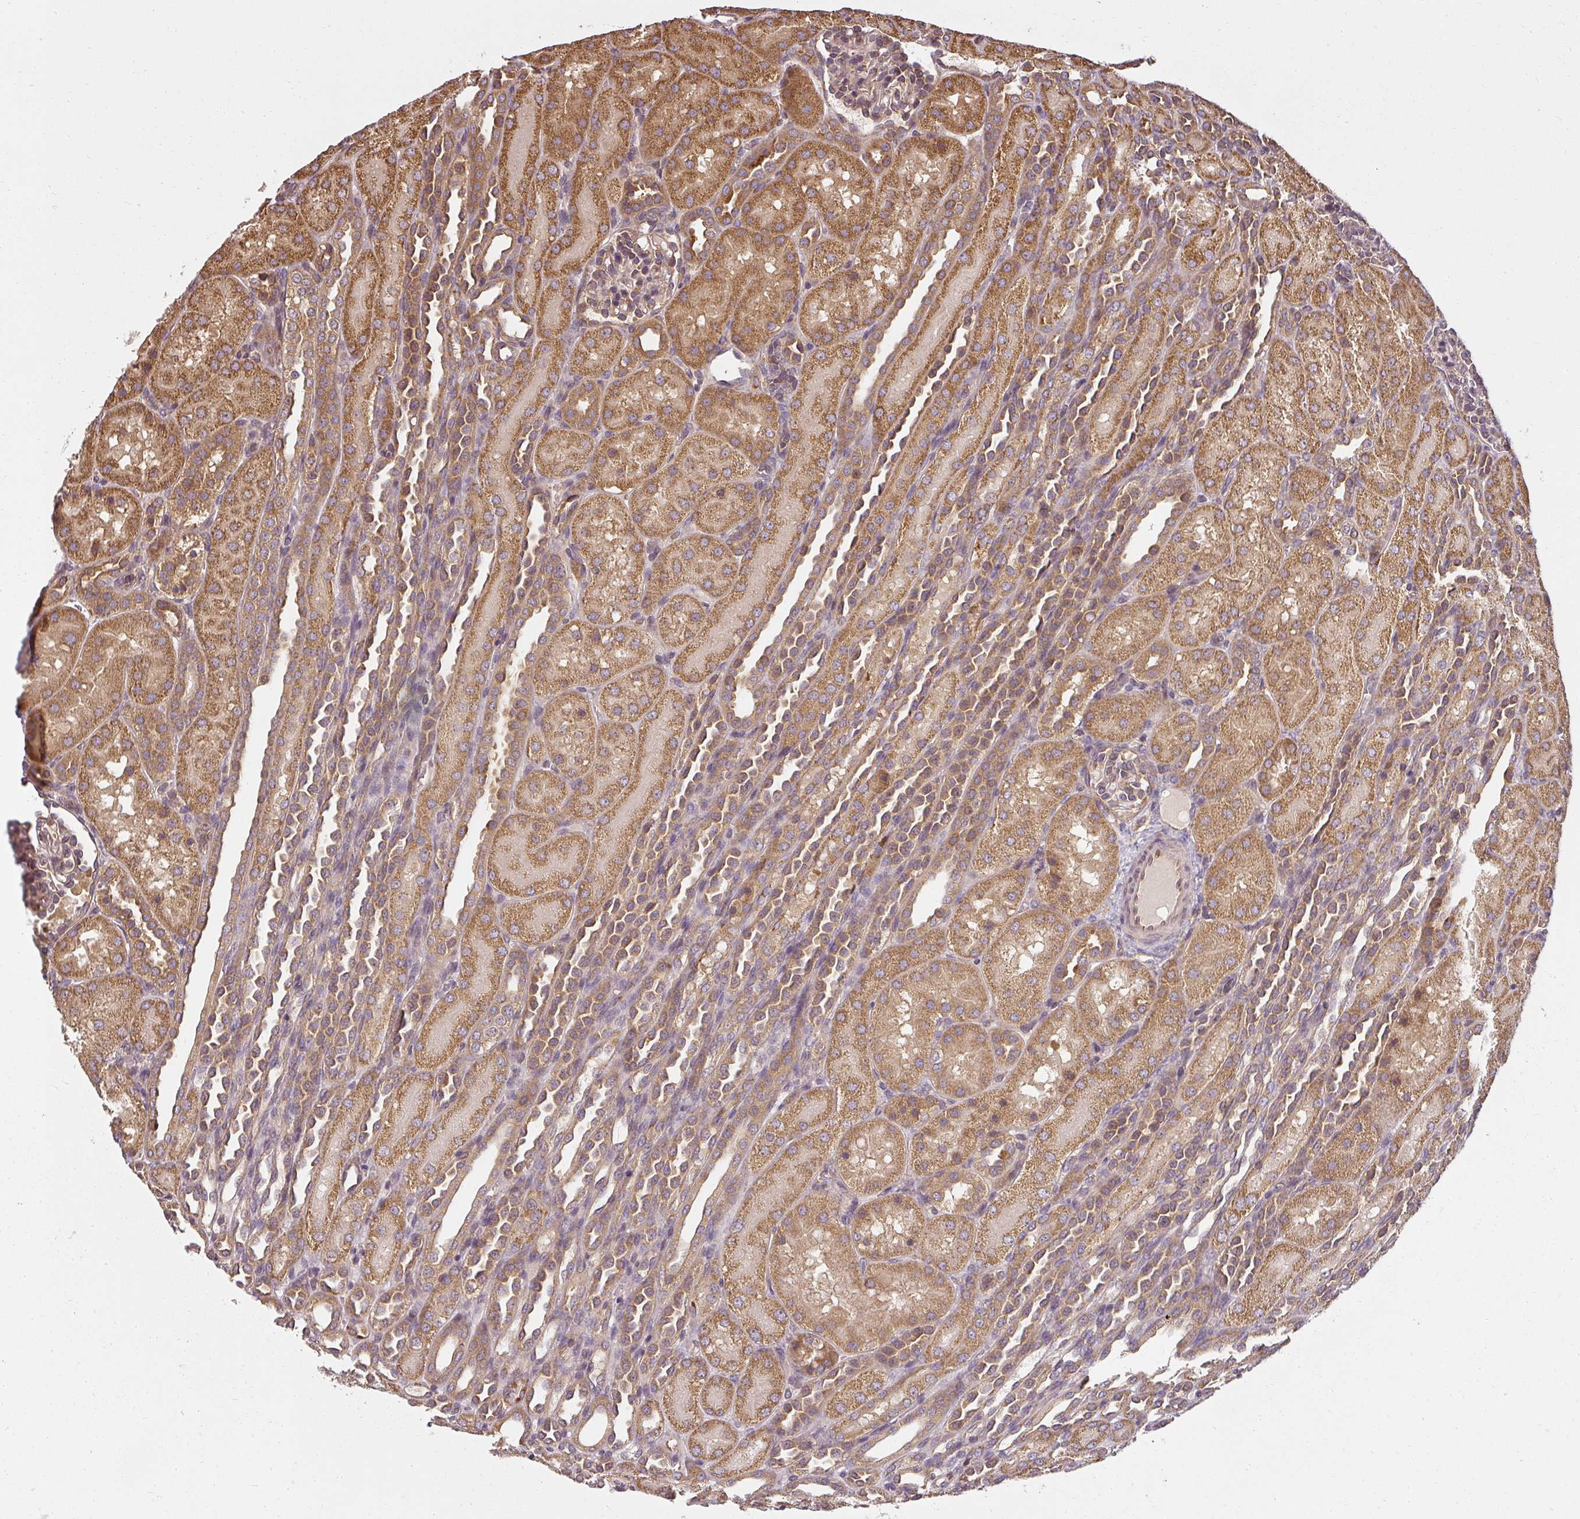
{"staining": {"intensity": "weak", "quantity": "<25%", "location": "cytoplasmic/membranous"}, "tissue": "kidney", "cell_type": "Cells in glomeruli", "image_type": "normal", "snomed": [{"axis": "morphology", "description": "Normal tissue, NOS"}, {"axis": "topography", "description": "Kidney"}], "caption": "Kidney stained for a protein using immunohistochemistry exhibits no expression cells in glomeruli.", "gene": "RPL24", "patient": {"sex": "male", "age": 1}}